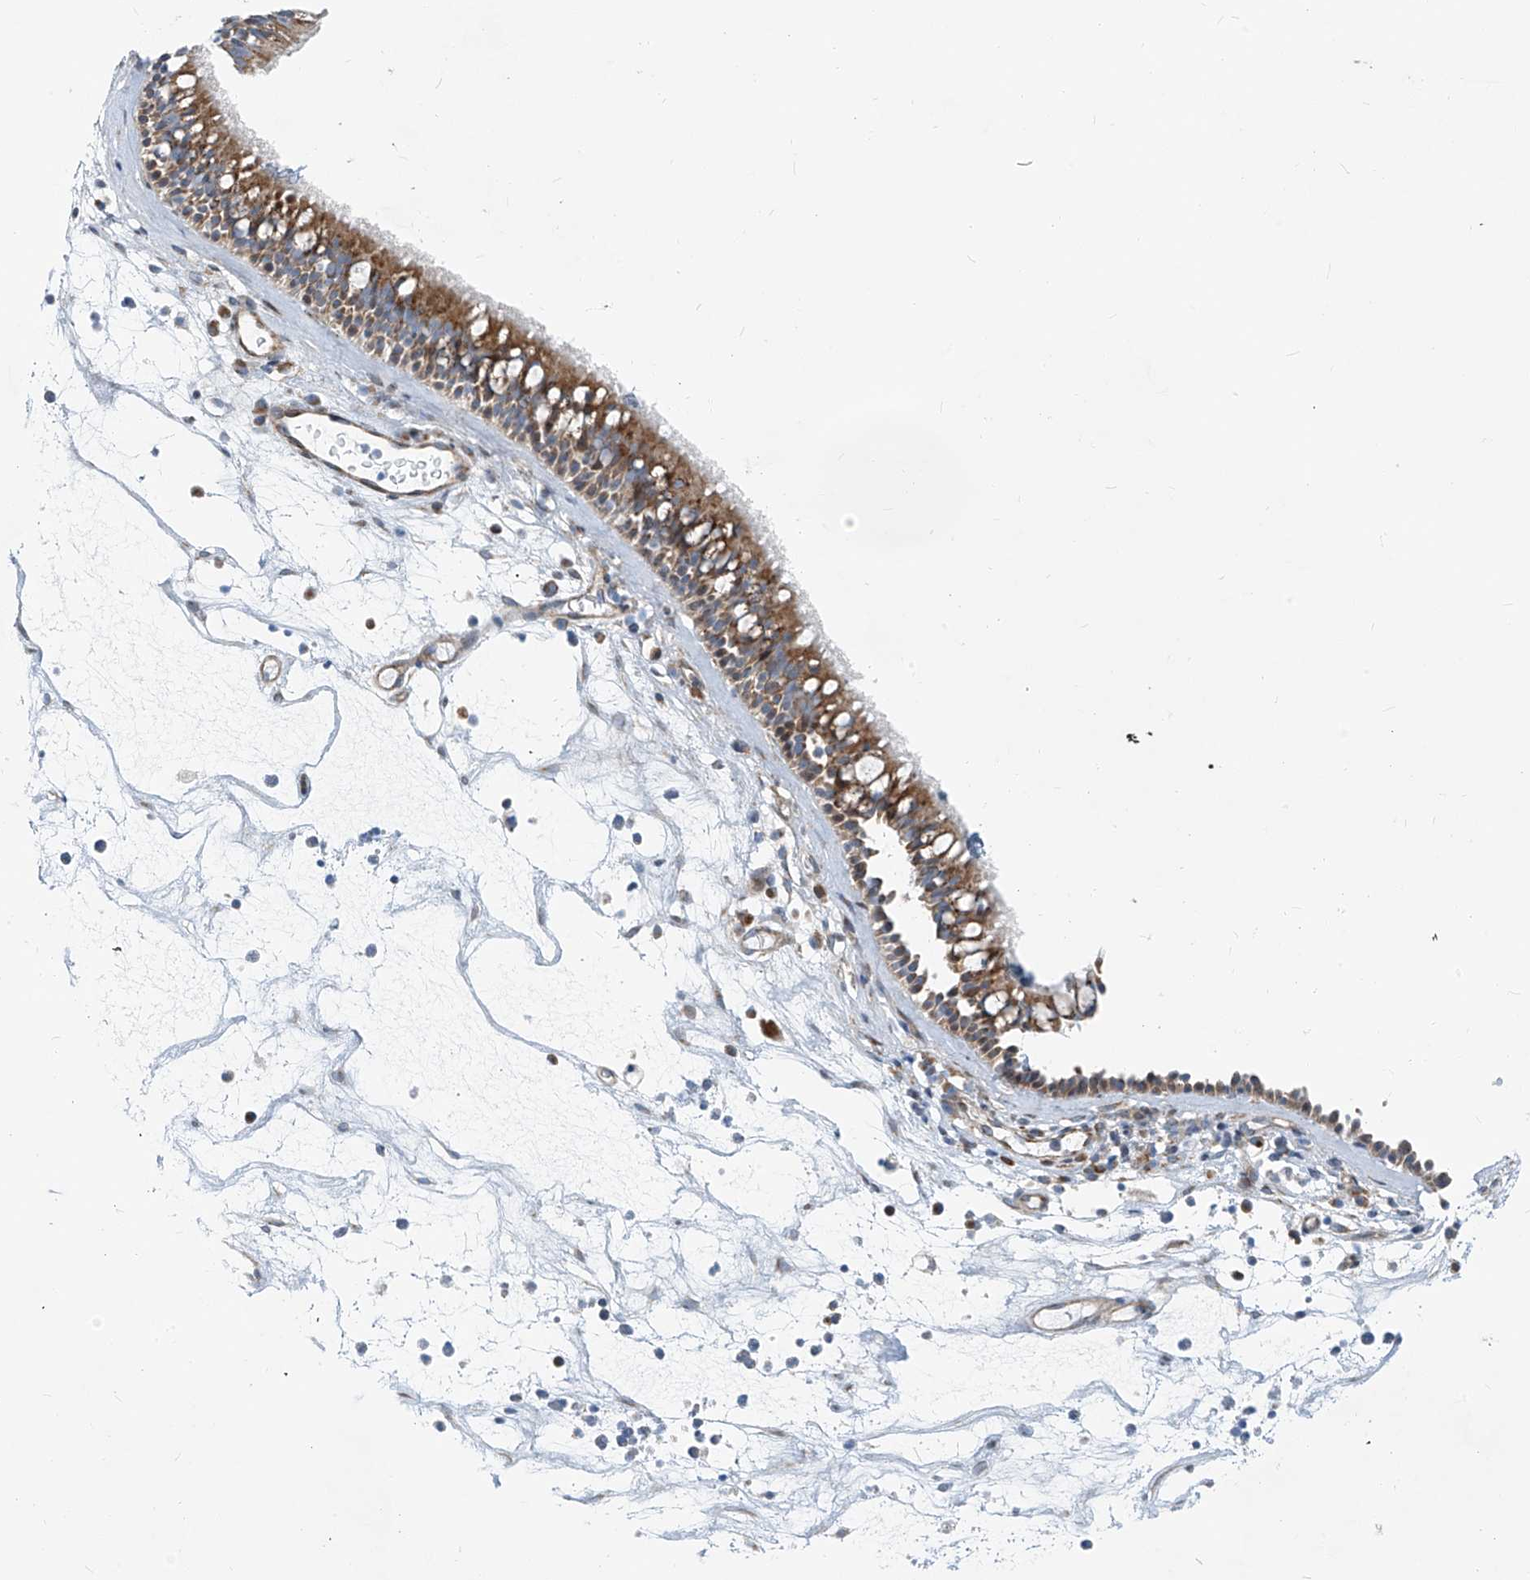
{"staining": {"intensity": "moderate", "quantity": ">75%", "location": "cytoplasmic/membranous"}, "tissue": "nasopharynx", "cell_type": "Respiratory epithelial cells", "image_type": "normal", "snomed": [{"axis": "morphology", "description": "Normal tissue, NOS"}, {"axis": "morphology", "description": "Inflammation, NOS"}, {"axis": "morphology", "description": "Malignant melanoma, Metastatic site"}, {"axis": "topography", "description": "Nasopharynx"}], "caption": "Respiratory epithelial cells exhibit medium levels of moderate cytoplasmic/membranous expression in approximately >75% of cells in unremarkable human nasopharynx. The staining was performed using DAB (3,3'-diaminobenzidine) to visualize the protein expression in brown, while the nuclei were stained in blue with hematoxylin (Magnification: 20x).", "gene": "HIC2", "patient": {"sex": "male", "age": 70}}